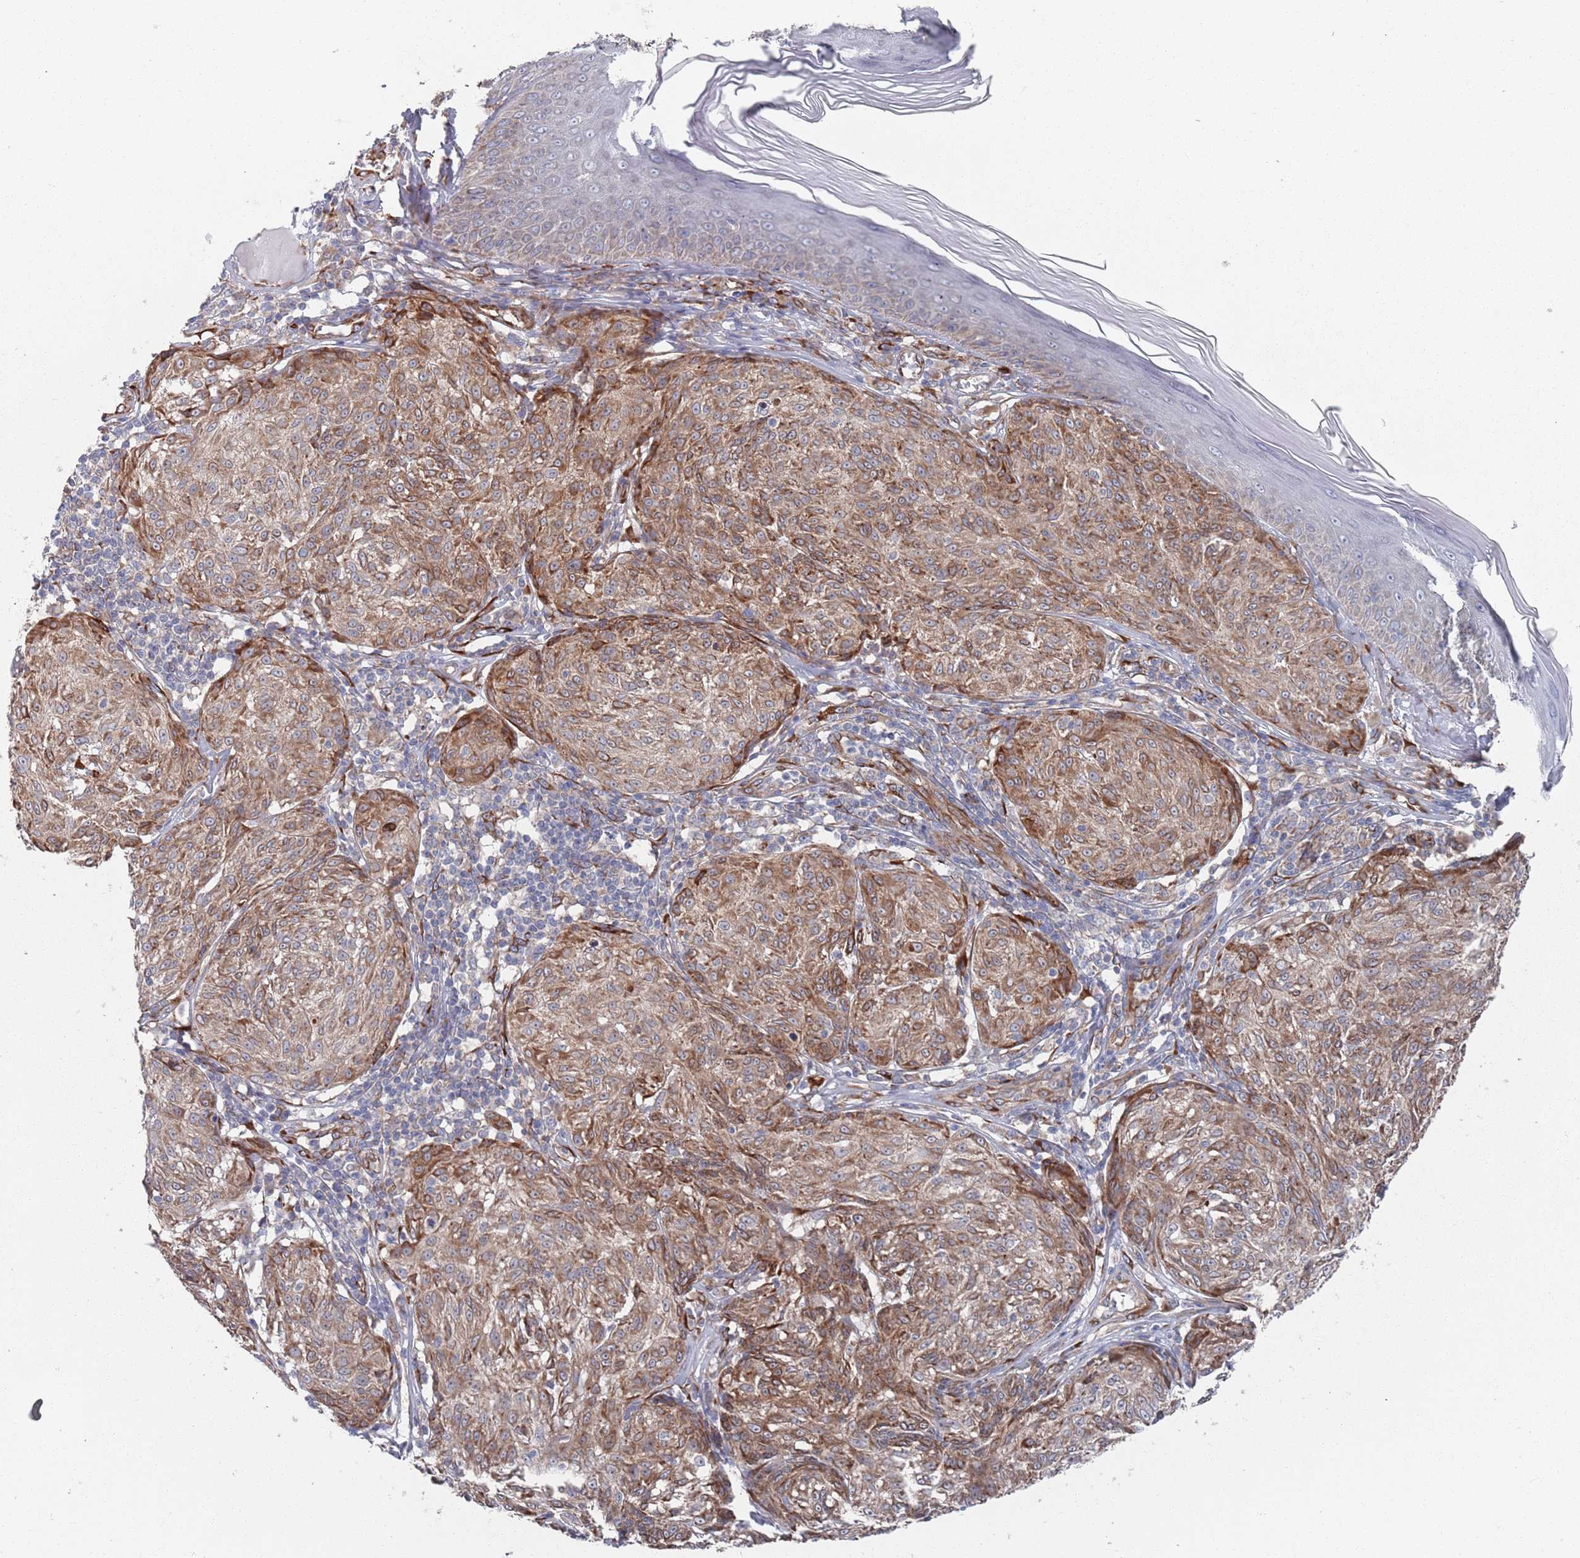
{"staining": {"intensity": "moderate", "quantity": ">75%", "location": "cytoplasmic/membranous"}, "tissue": "melanoma", "cell_type": "Tumor cells", "image_type": "cancer", "snomed": [{"axis": "morphology", "description": "Malignant melanoma, NOS"}, {"axis": "topography", "description": "Skin"}], "caption": "Human malignant melanoma stained with a protein marker reveals moderate staining in tumor cells.", "gene": "CCDC106", "patient": {"sex": "female", "age": 63}}